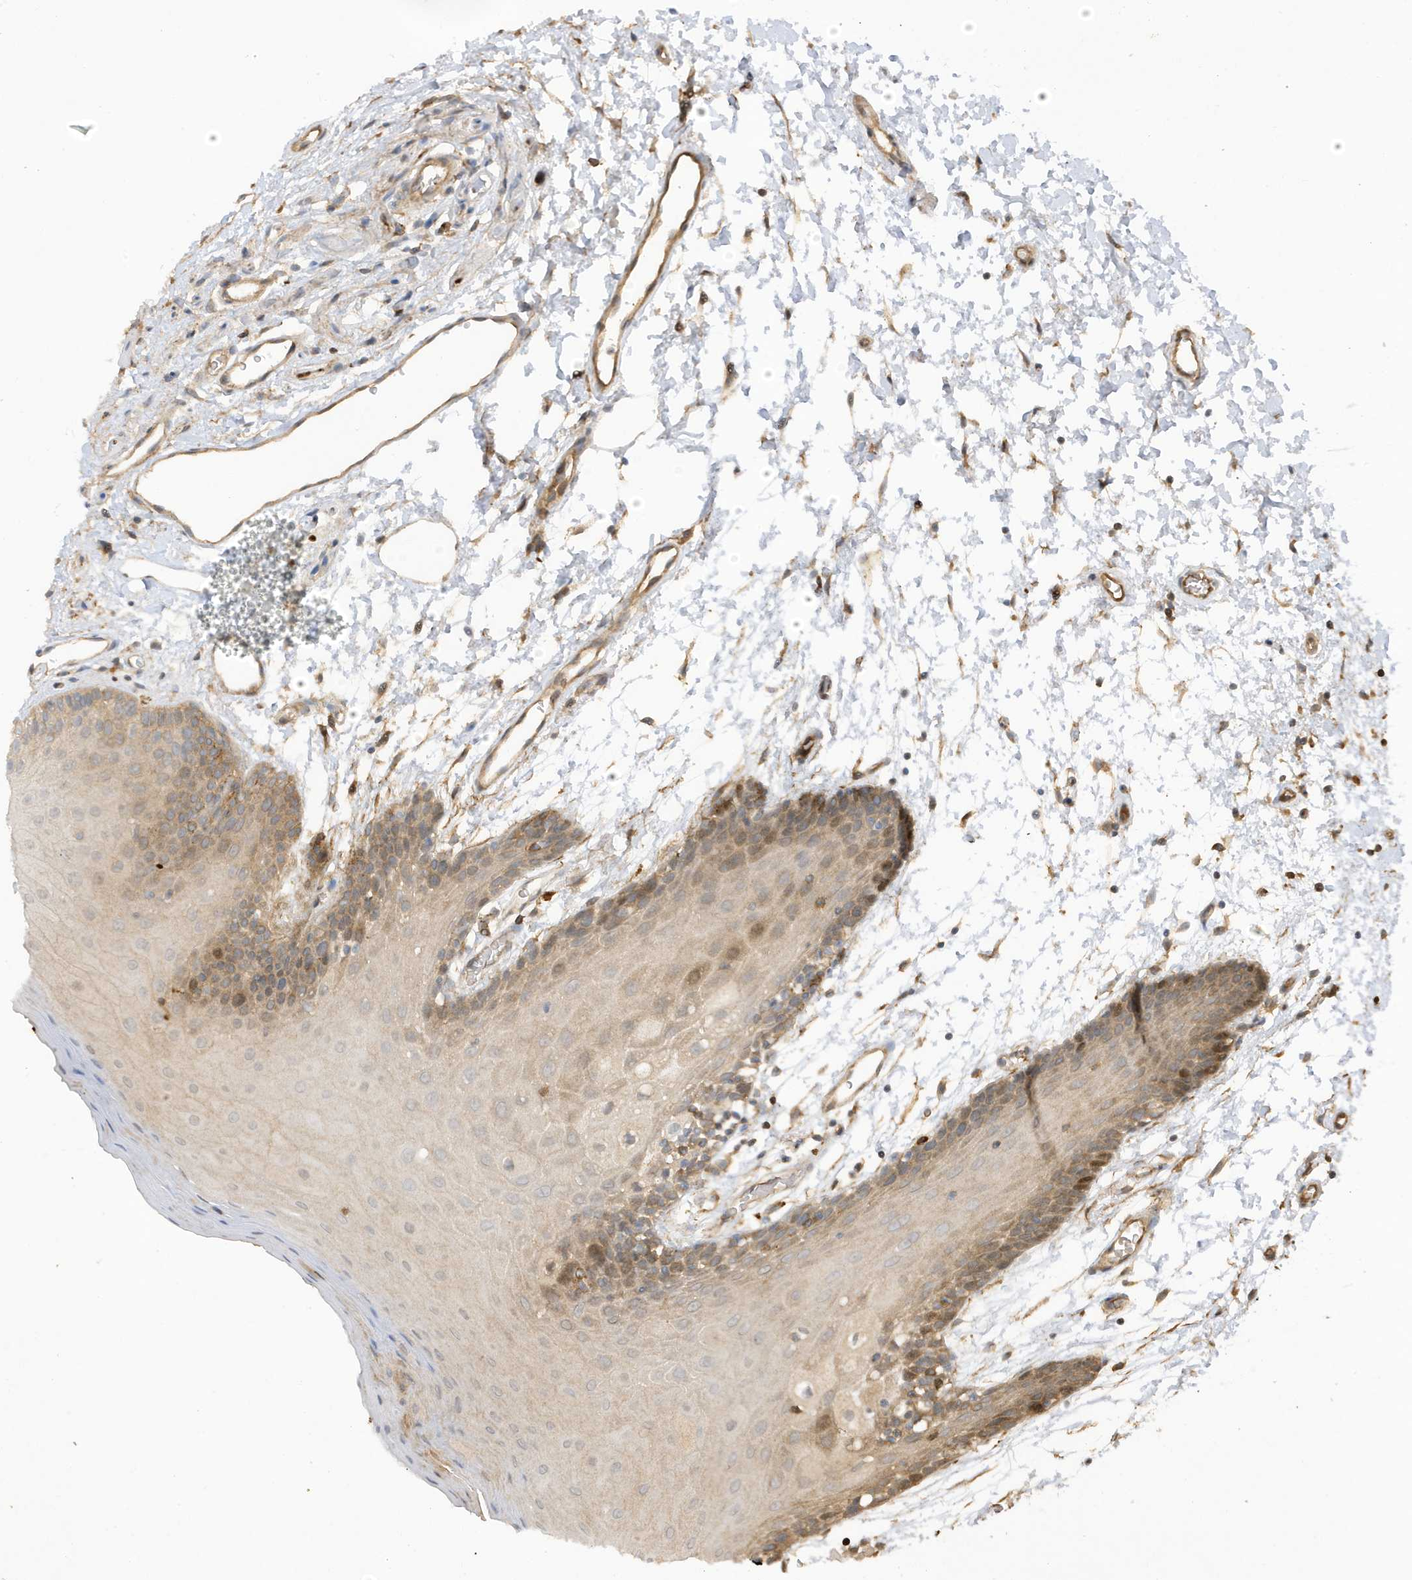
{"staining": {"intensity": "moderate", "quantity": "25%-75%", "location": "cytoplasmic/membranous,nuclear"}, "tissue": "oral mucosa", "cell_type": "Squamous epithelial cells", "image_type": "normal", "snomed": [{"axis": "morphology", "description": "Normal tissue, NOS"}, {"axis": "topography", "description": "Skeletal muscle"}, {"axis": "topography", "description": "Oral tissue"}, {"axis": "topography", "description": "Salivary gland"}, {"axis": "topography", "description": "Peripheral nerve tissue"}], "caption": "This is a histology image of immunohistochemistry (IHC) staining of normal oral mucosa, which shows moderate staining in the cytoplasmic/membranous,nuclear of squamous epithelial cells.", "gene": "PHACTR2", "patient": {"sex": "male", "age": 54}}